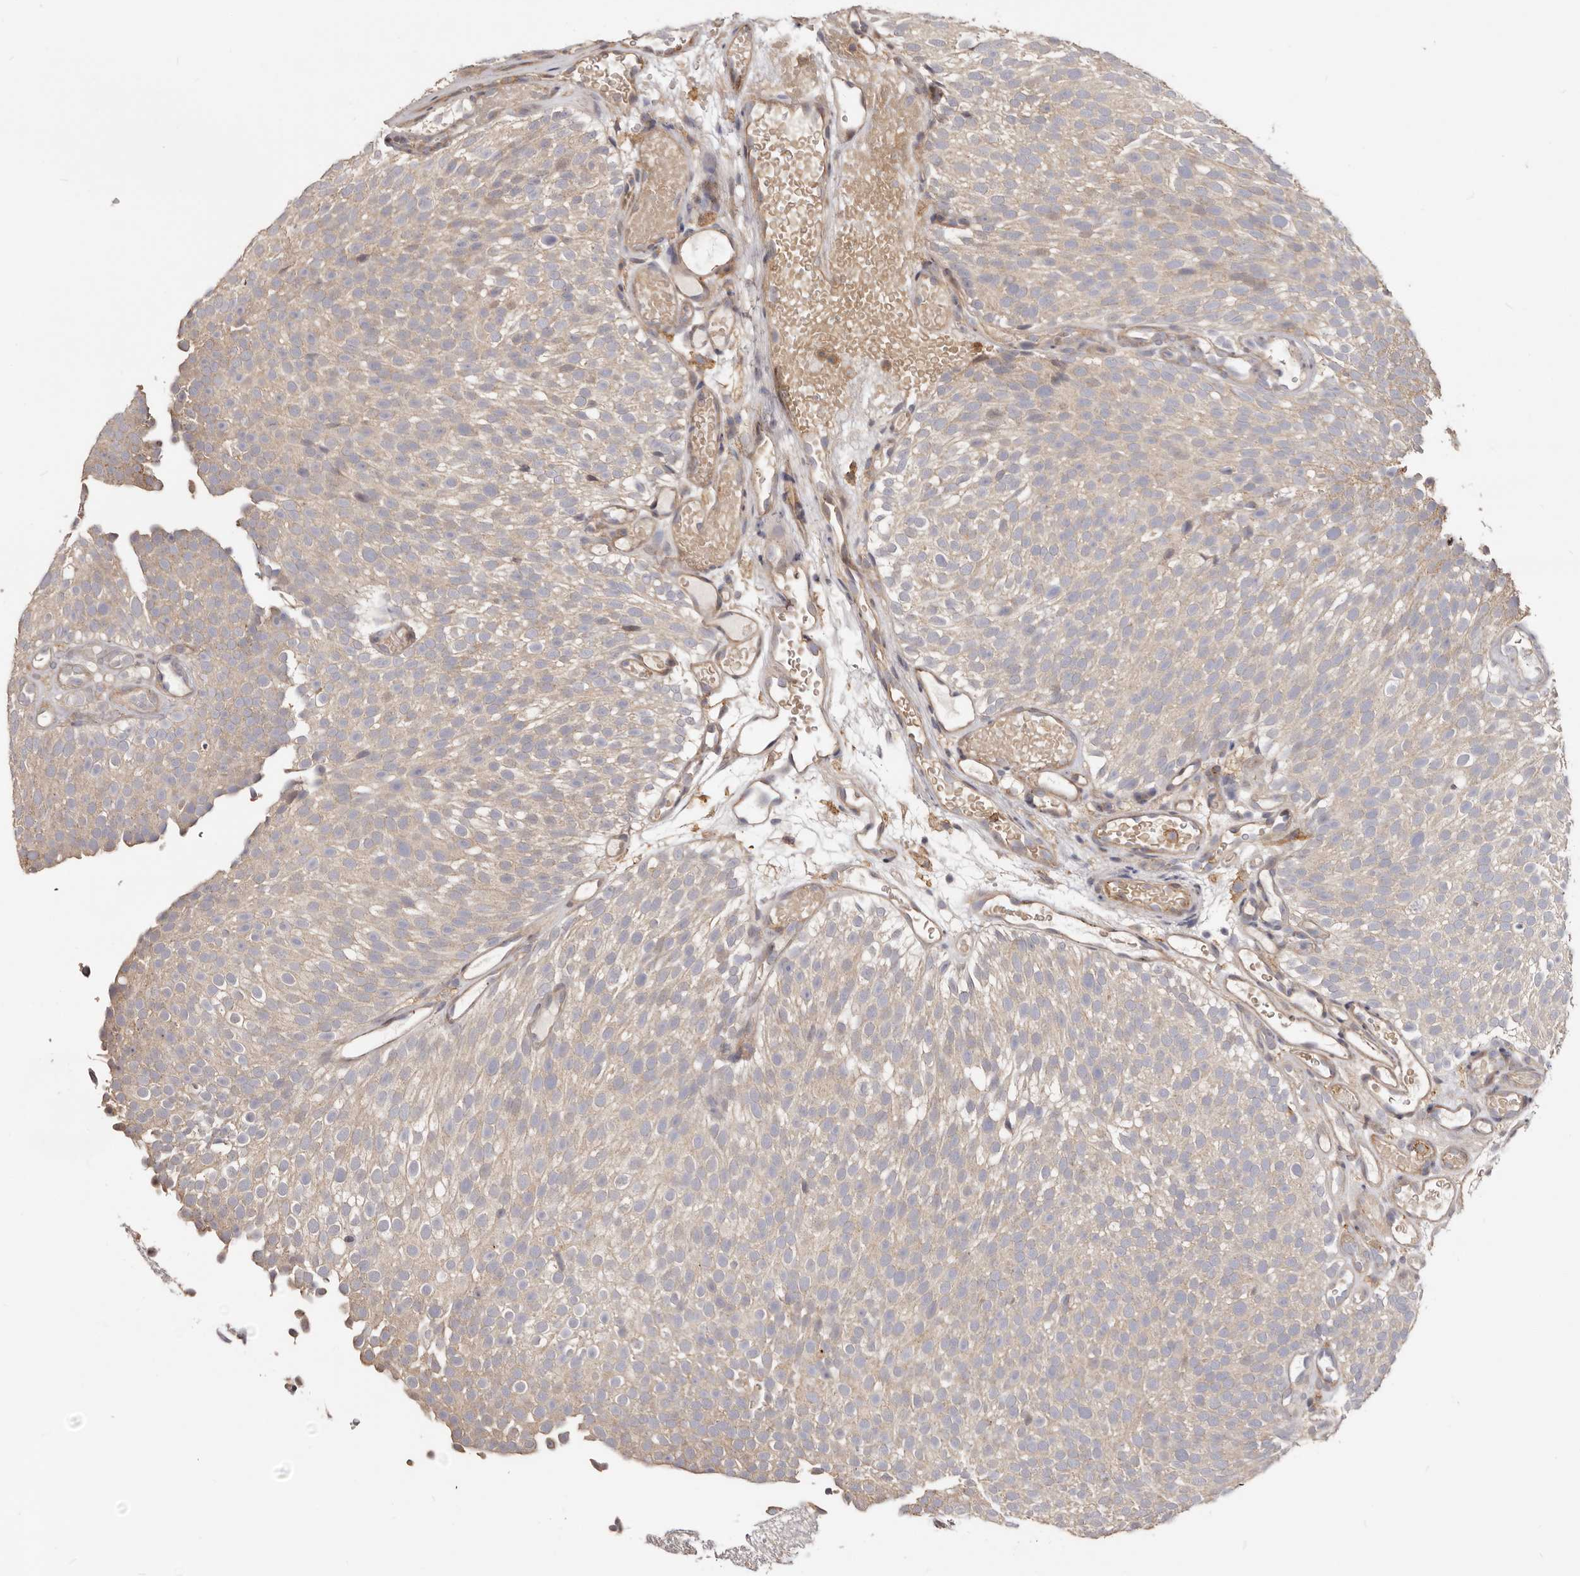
{"staining": {"intensity": "weak", "quantity": "<25%", "location": "cytoplasmic/membranous"}, "tissue": "urothelial cancer", "cell_type": "Tumor cells", "image_type": "cancer", "snomed": [{"axis": "morphology", "description": "Urothelial carcinoma, Low grade"}, {"axis": "topography", "description": "Urinary bladder"}], "caption": "The immunohistochemistry (IHC) image has no significant expression in tumor cells of urothelial carcinoma (low-grade) tissue. (DAB (3,3'-diaminobenzidine) IHC, high magnification).", "gene": "LRRC25", "patient": {"sex": "male", "age": 78}}